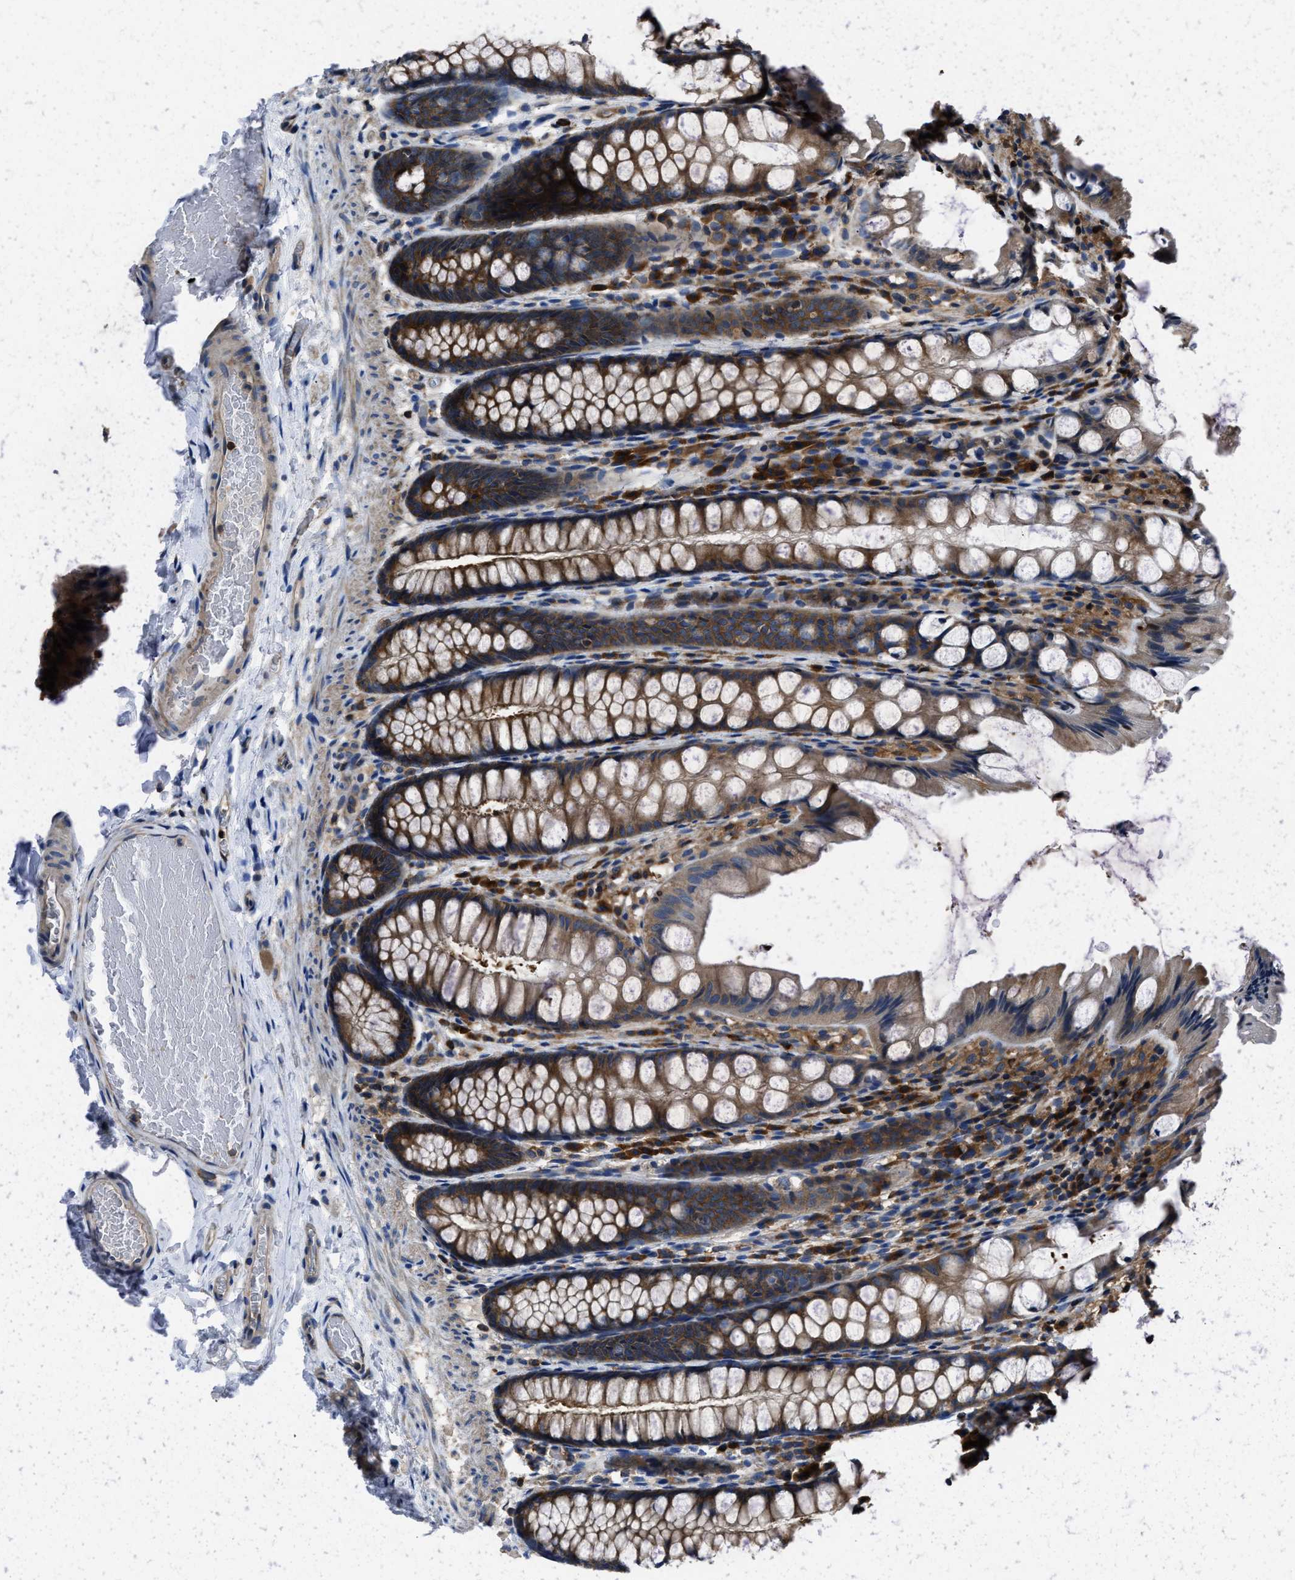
{"staining": {"intensity": "weak", "quantity": ">75%", "location": "cytoplasmic/membranous"}, "tissue": "colon", "cell_type": "Endothelial cells", "image_type": "normal", "snomed": [{"axis": "morphology", "description": "Normal tissue, NOS"}, {"axis": "topography", "description": "Colon"}], "caption": "Colon stained with DAB IHC demonstrates low levels of weak cytoplasmic/membranous staining in approximately >75% of endothelial cells. (DAB = brown stain, brightfield microscopy at high magnification).", "gene": "YARS1", "patient": {"sex": "male", "age": 47}}